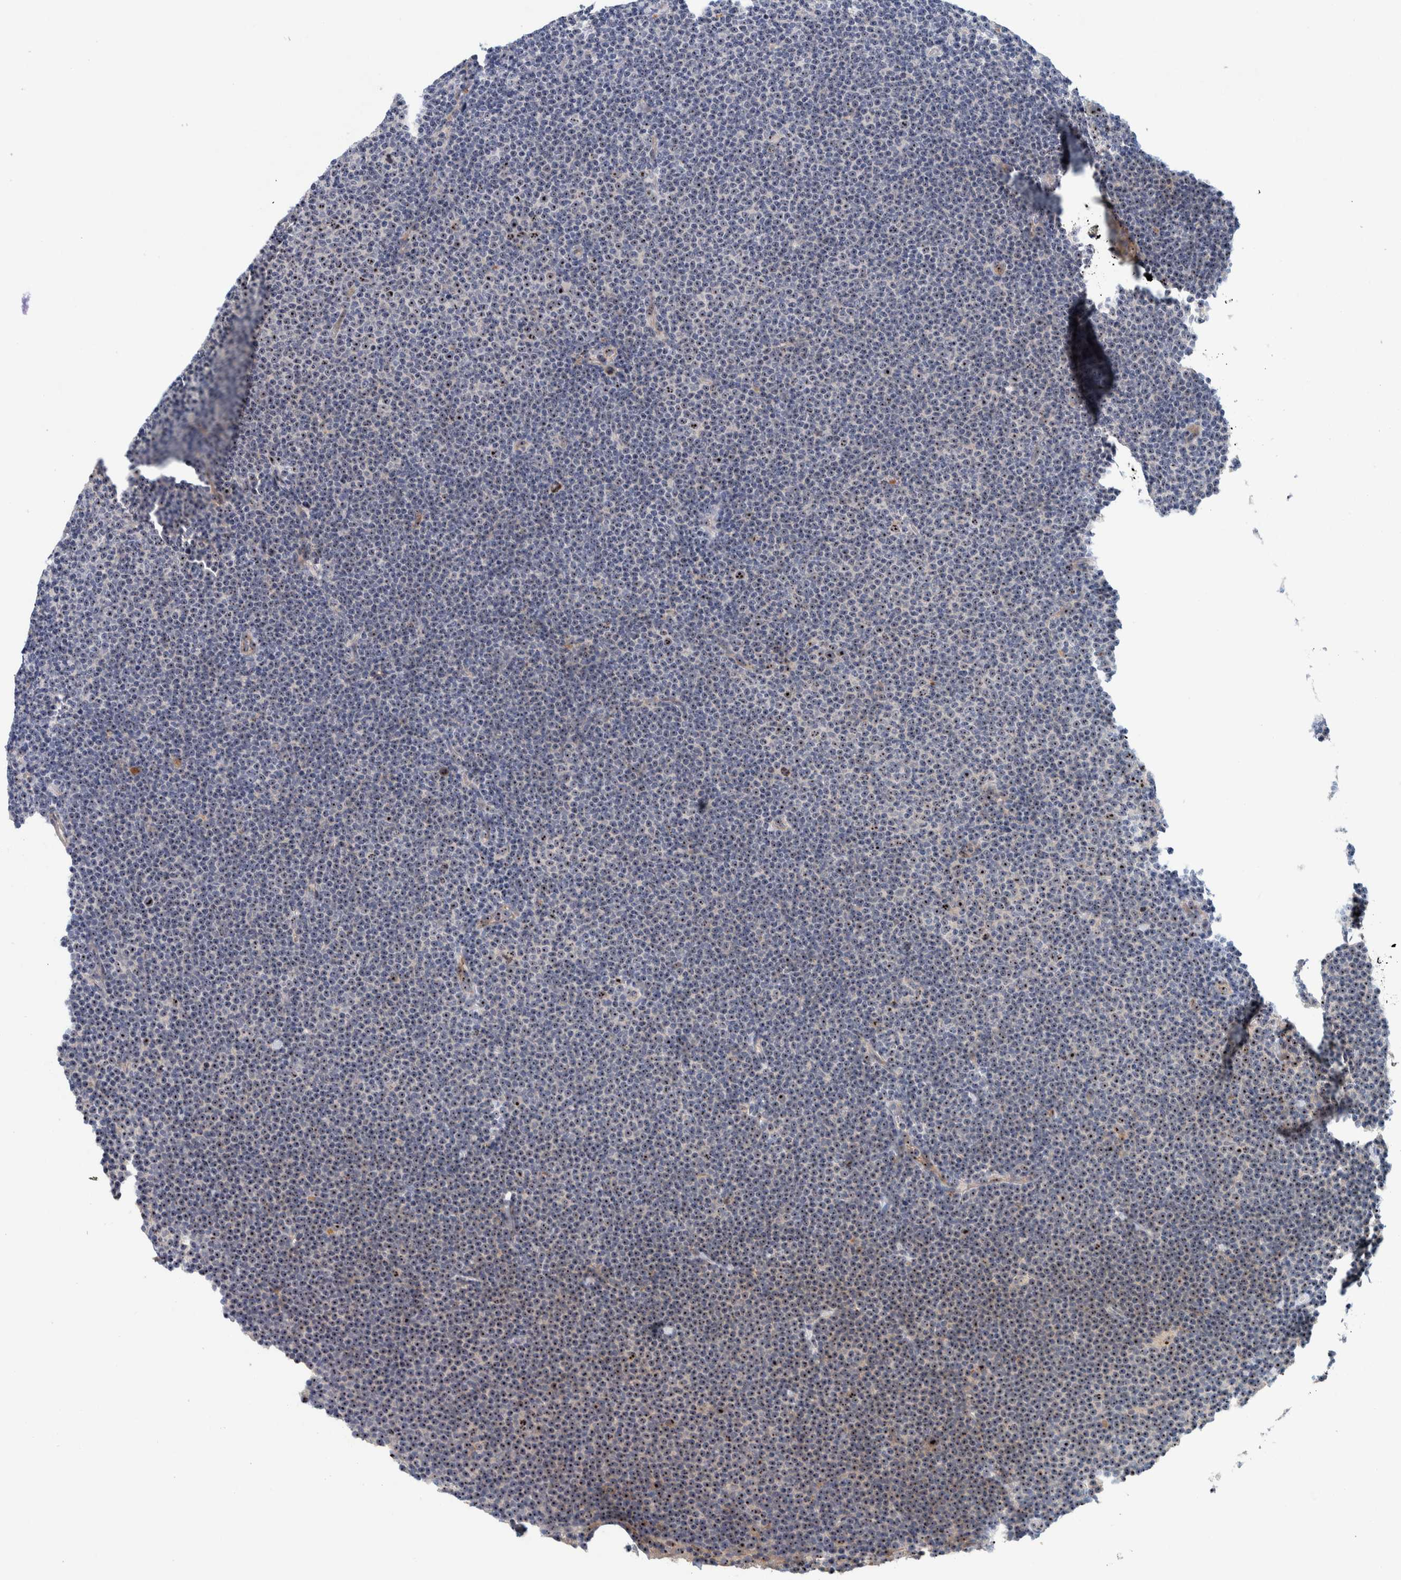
{"staining": {"intensity": "moderate", "quantity": ">75%", "location": "nuclear"}, "tissue": "lymphoma", "cell_type": "Tumor cells", "image_type": "cancer", "snomed": [{"axis": "morphology", "description": "Malignant lymphoma, non-Hodgkin's type, Low grade"}, {"axis": "topography", "description": "Lymph node"}], "caption": "Human lymphoma stained with a brown dye exhibits moderate nuclear positive positivity in approximately >75% of tumor cells.", "gene": "NOL11", "patient": {"sex": "female", "age": 53}}